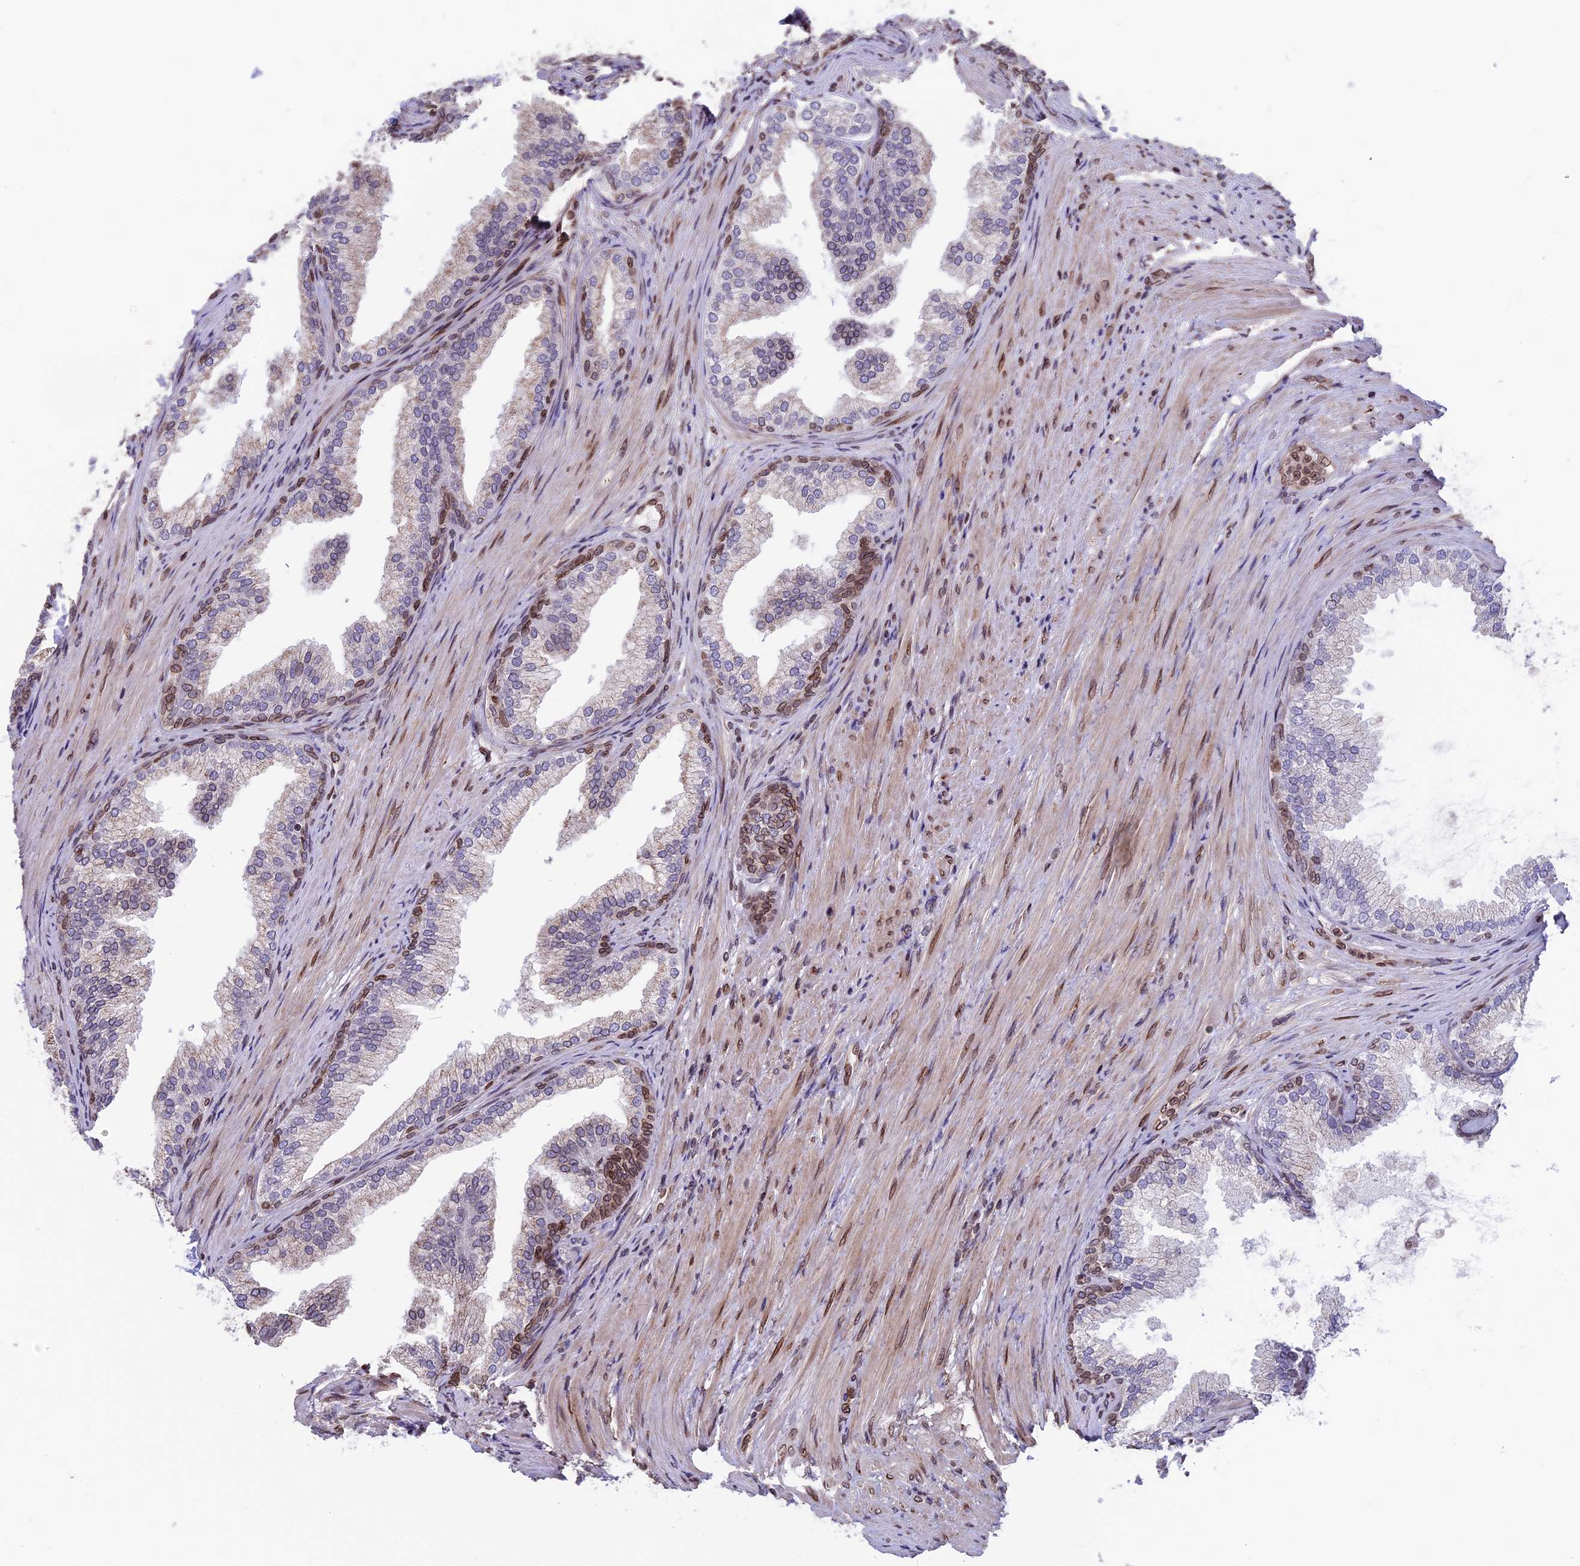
{"staining": {"intensity": "moderate", "quantity": "<25%", "location": "cytoplasmic/membranous,nuclear"}, "tissue": "prostate", "cell_type": "Glandular cells", "image_type": "normal", "snomed": [{"axis": "morphology", "description": "Normal tissue, NOS"}, {"axis": "topography", "description": "Prostate"}], "caption": "Immunohistochemistry (IHC) micrograph of benign prostate: human prostate stained using immunohistochemistry demonstrates low levels of moderate protein expression localized specifically in the cytoplasmic/membranous,nuclear of glandular cells, appearing as a cytoplasmic/membranous,nuclear brown color.", "gene": "PTCHD4", "patient": {"sex": "male", "age": 76}}